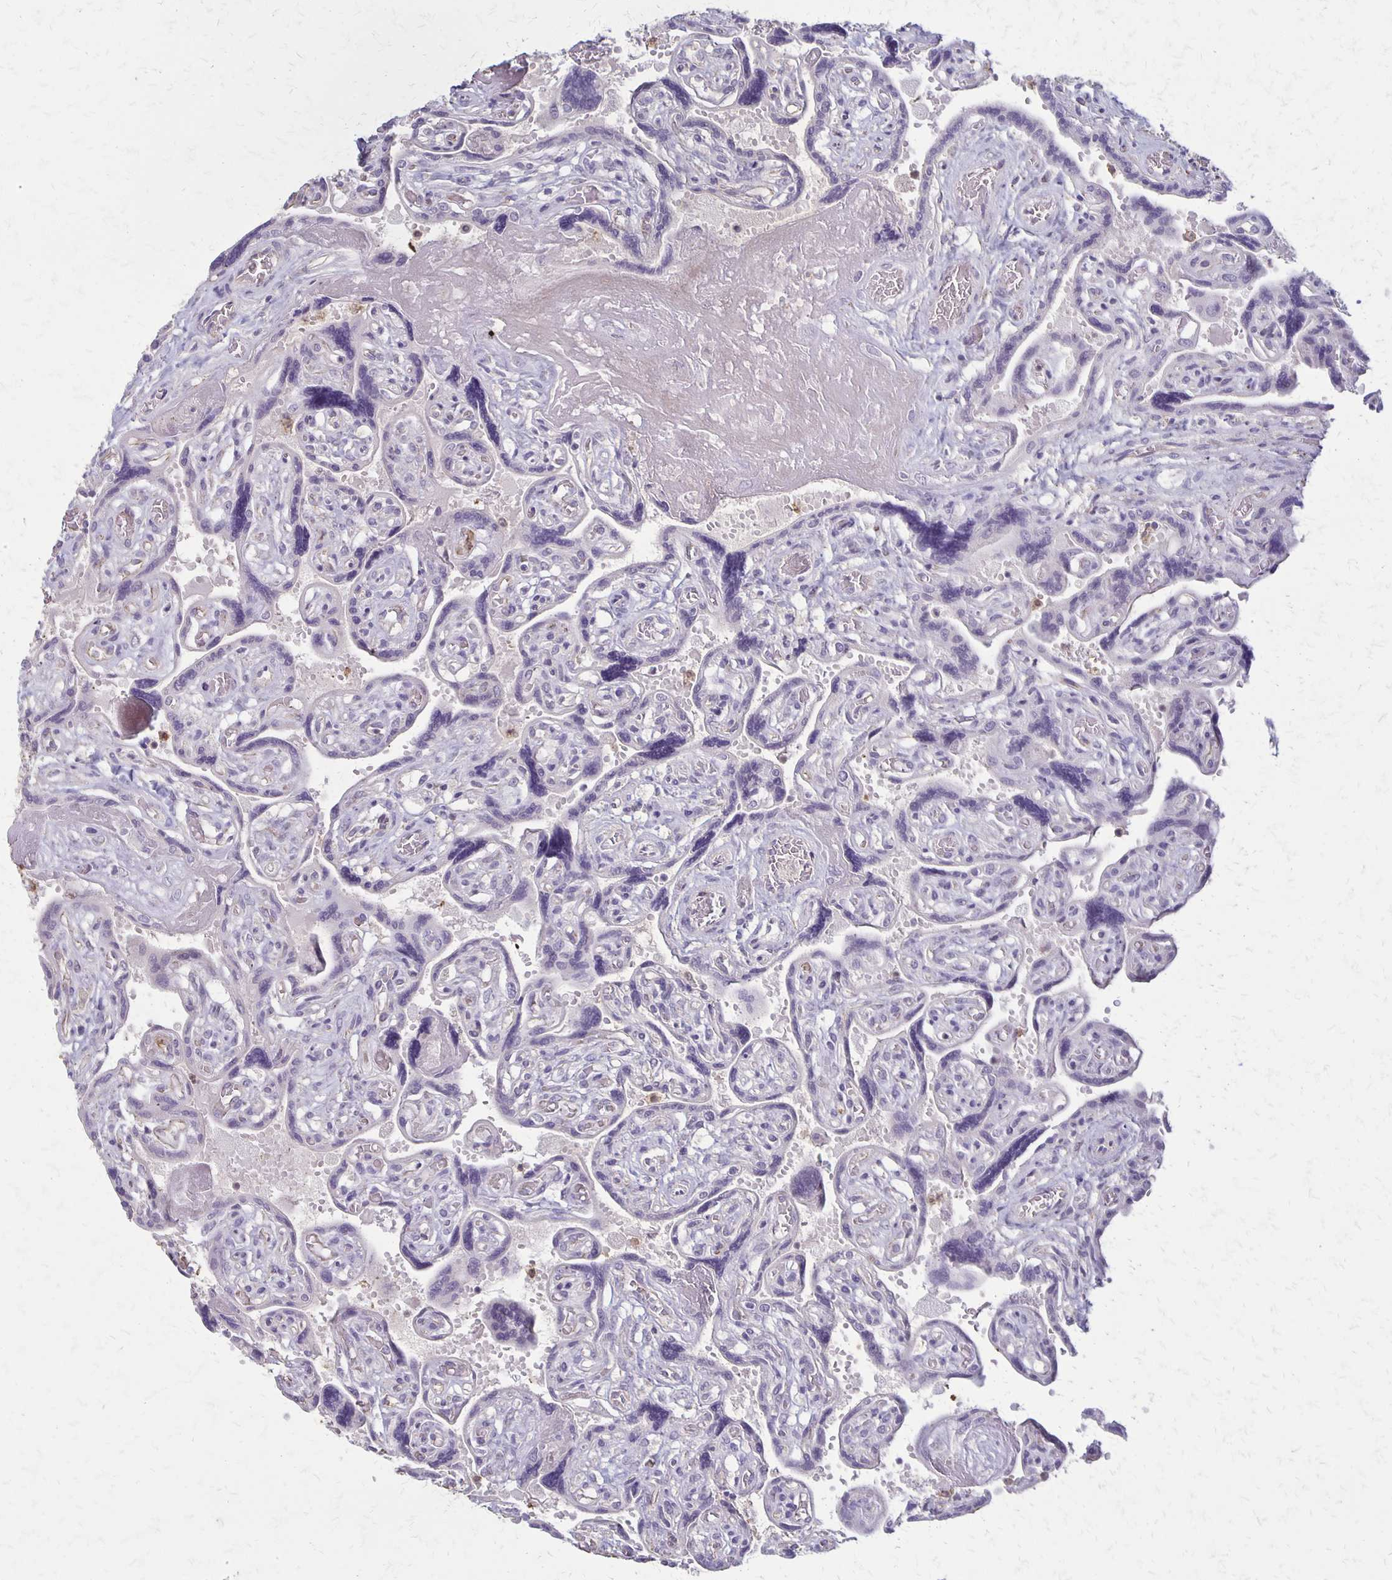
{"staining": {"intensity": "weak", "quantity": "<25%", "location": "cytoplasmic/membranous"}, "tissue": "placenta", "cell_type": "Decidual cells", "image_type": "normal", "snomed": [{"axis": "morphology", "description": "Normal tissue, NOS"}, {"axis": "topography", "description": "Placenta"}], "caption": "Immunohistochemistry (IHC) histopathology image of normal placenta stained for a protein (brown), which reveals no expression in decidual cells.", "gene": "SEPTIN5", "patient": {"sex": "female", "age": 32}}